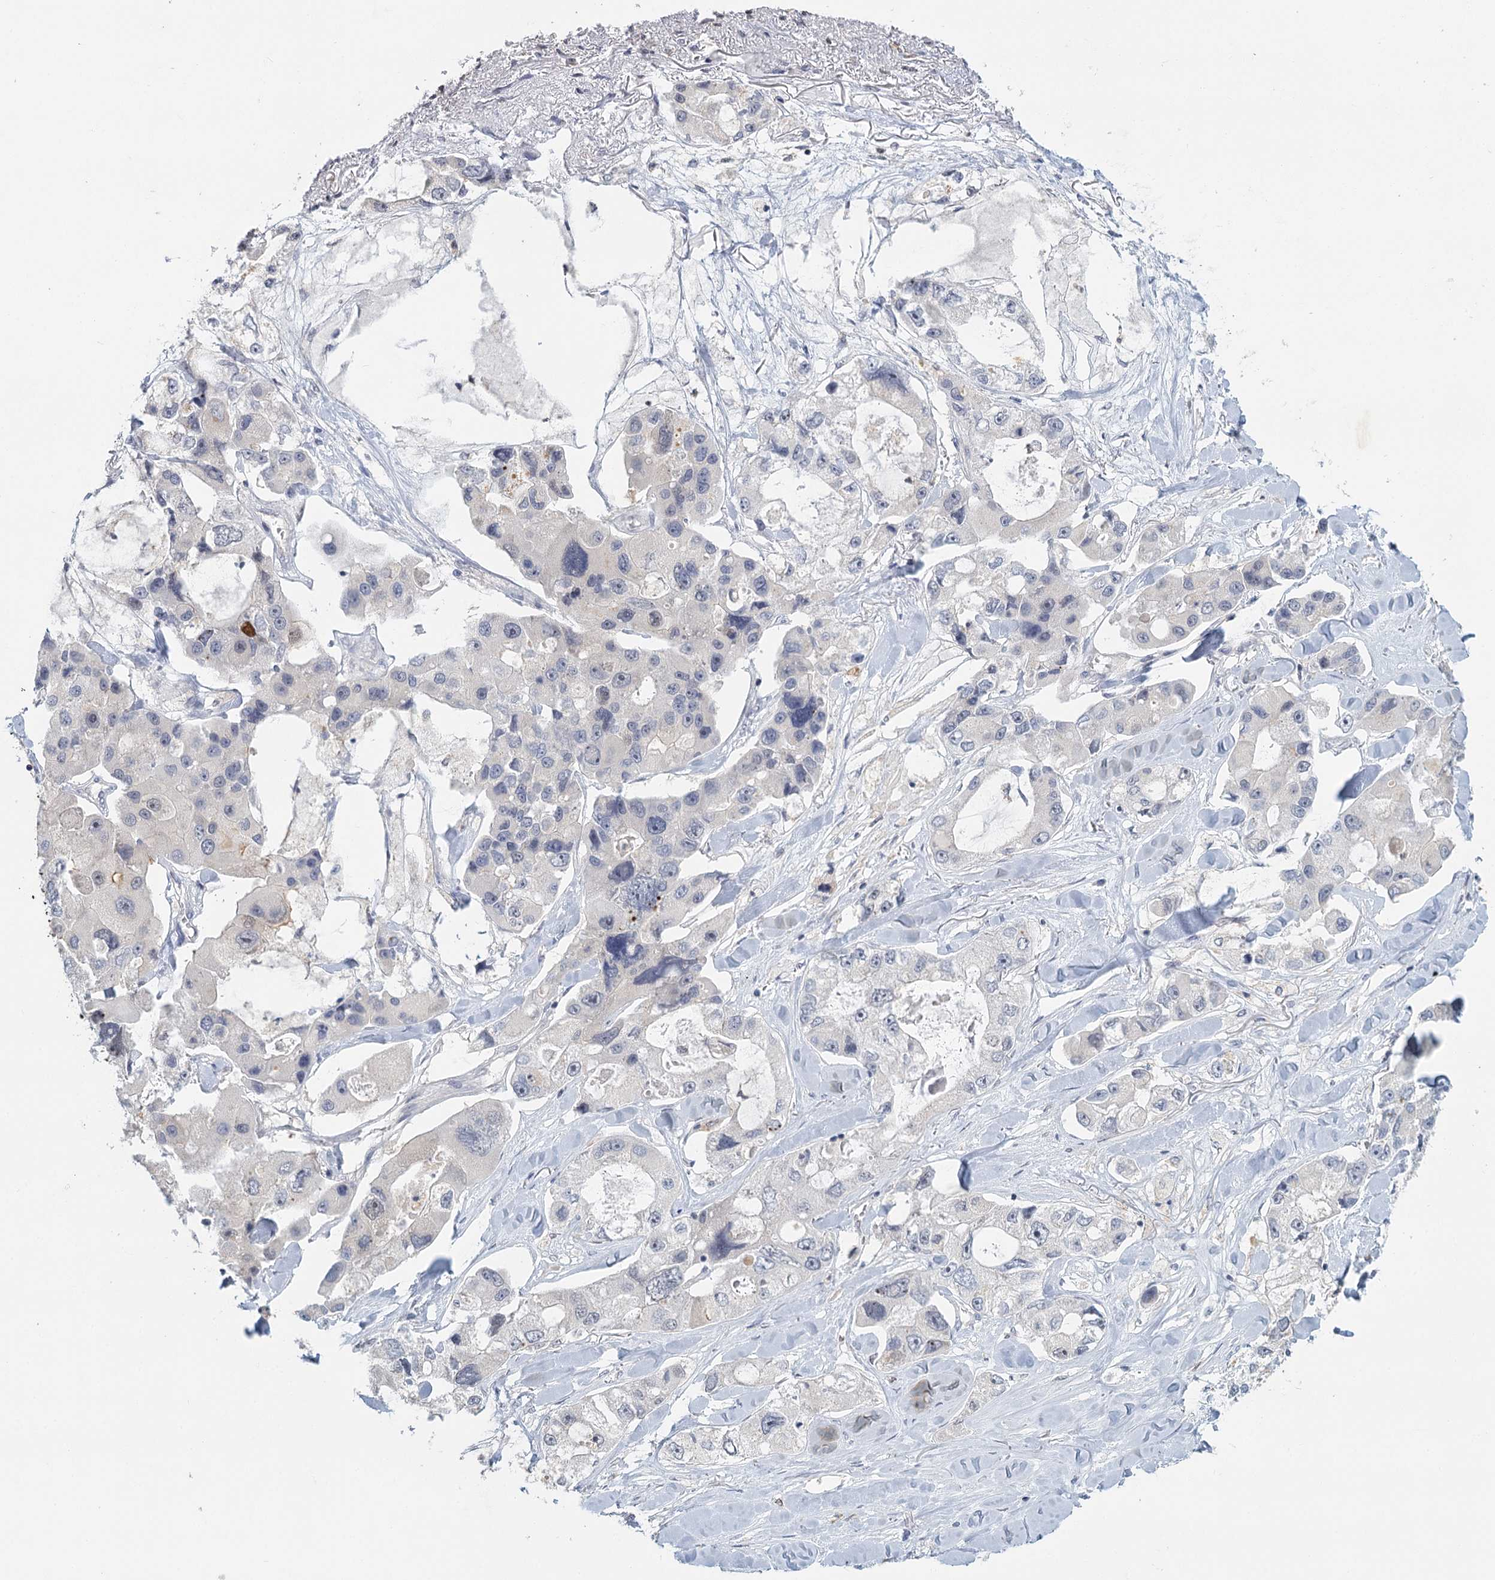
{"staining": {"intensity": "negative", "quantity": "none", "location": "none"}, "tissue": "lung cancer", "cell_type": "Tumor cells", "image_type": "cancer", "snomed": [{"axis": "morphology", "description": "Adenocarcinoma, NOS"}, {"axis": "topography", "description": "Lung"}], "caption": "The immunohistochemistry (IHC) image has no significant positivity in tumor cells of lung cancer tissue.", "gene": "MYO7B", "patient": {"sex": "female", "age": 54}}